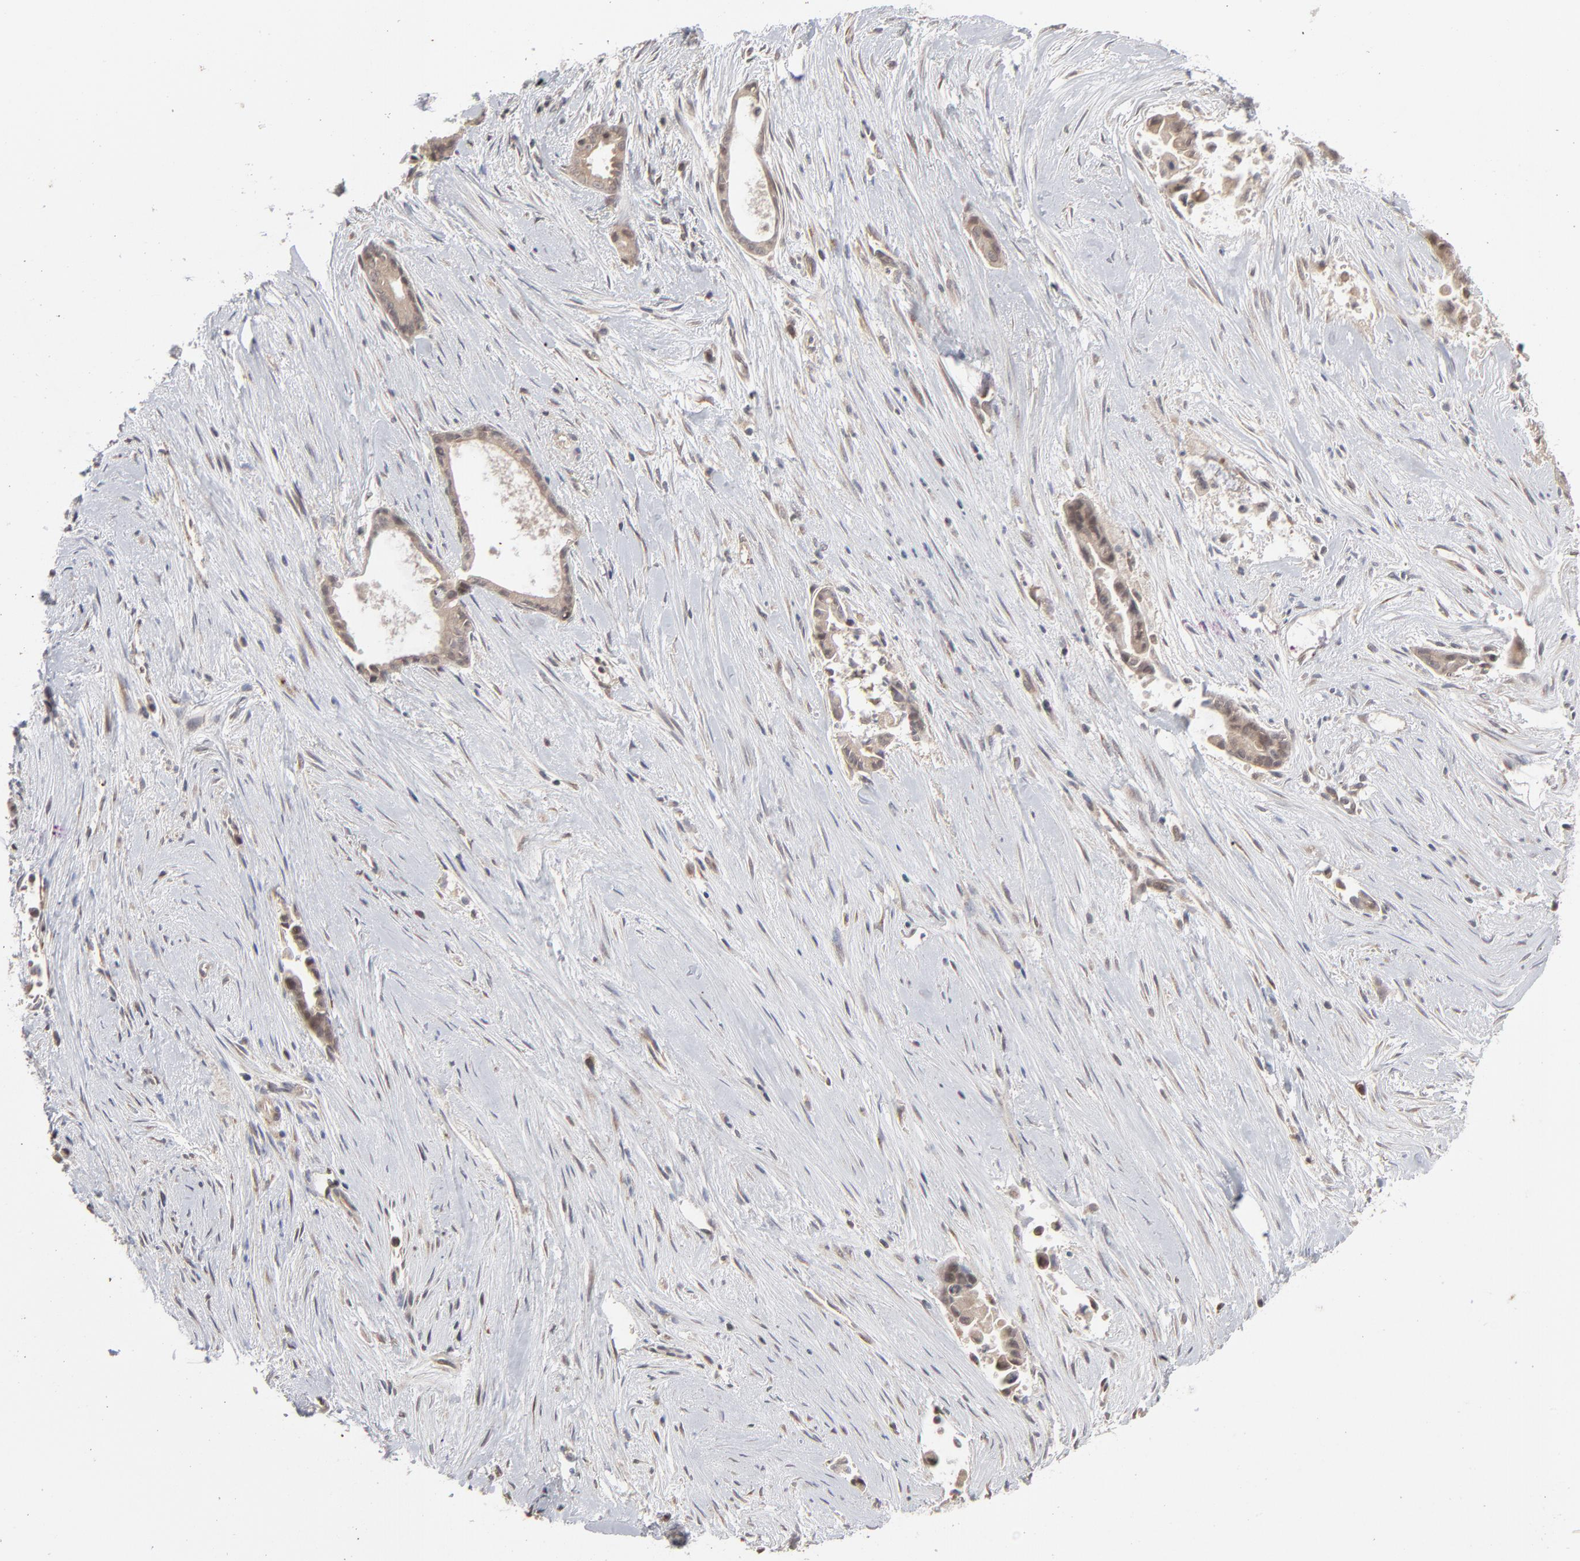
{"staining": {"intensity": "weak", "quantity": ">75%", "location": "cytoplasmic/membranous,nuclear"}, "tissue": "liver cancer", "cell_type": "Tumor cells", "image_type": "cancer", "snomed": [{"axis": "morphology", "description": "Cholangiocarcinoma"}, {"axis": "topography", "description": "Liver"}], "caption": "Weak cytoplasmic/membranous and nuclear protein expression is identified in about >75% of tumor cells in liver cholangiocarcinoma. The staining was performed using DAB to visualize the protein expression in brown, while the nuclei were stained in blue with hematoxylin (Magnification: 20x).", "gene": "SCFD1", "patient": {"sex": "female", "age": 55}}